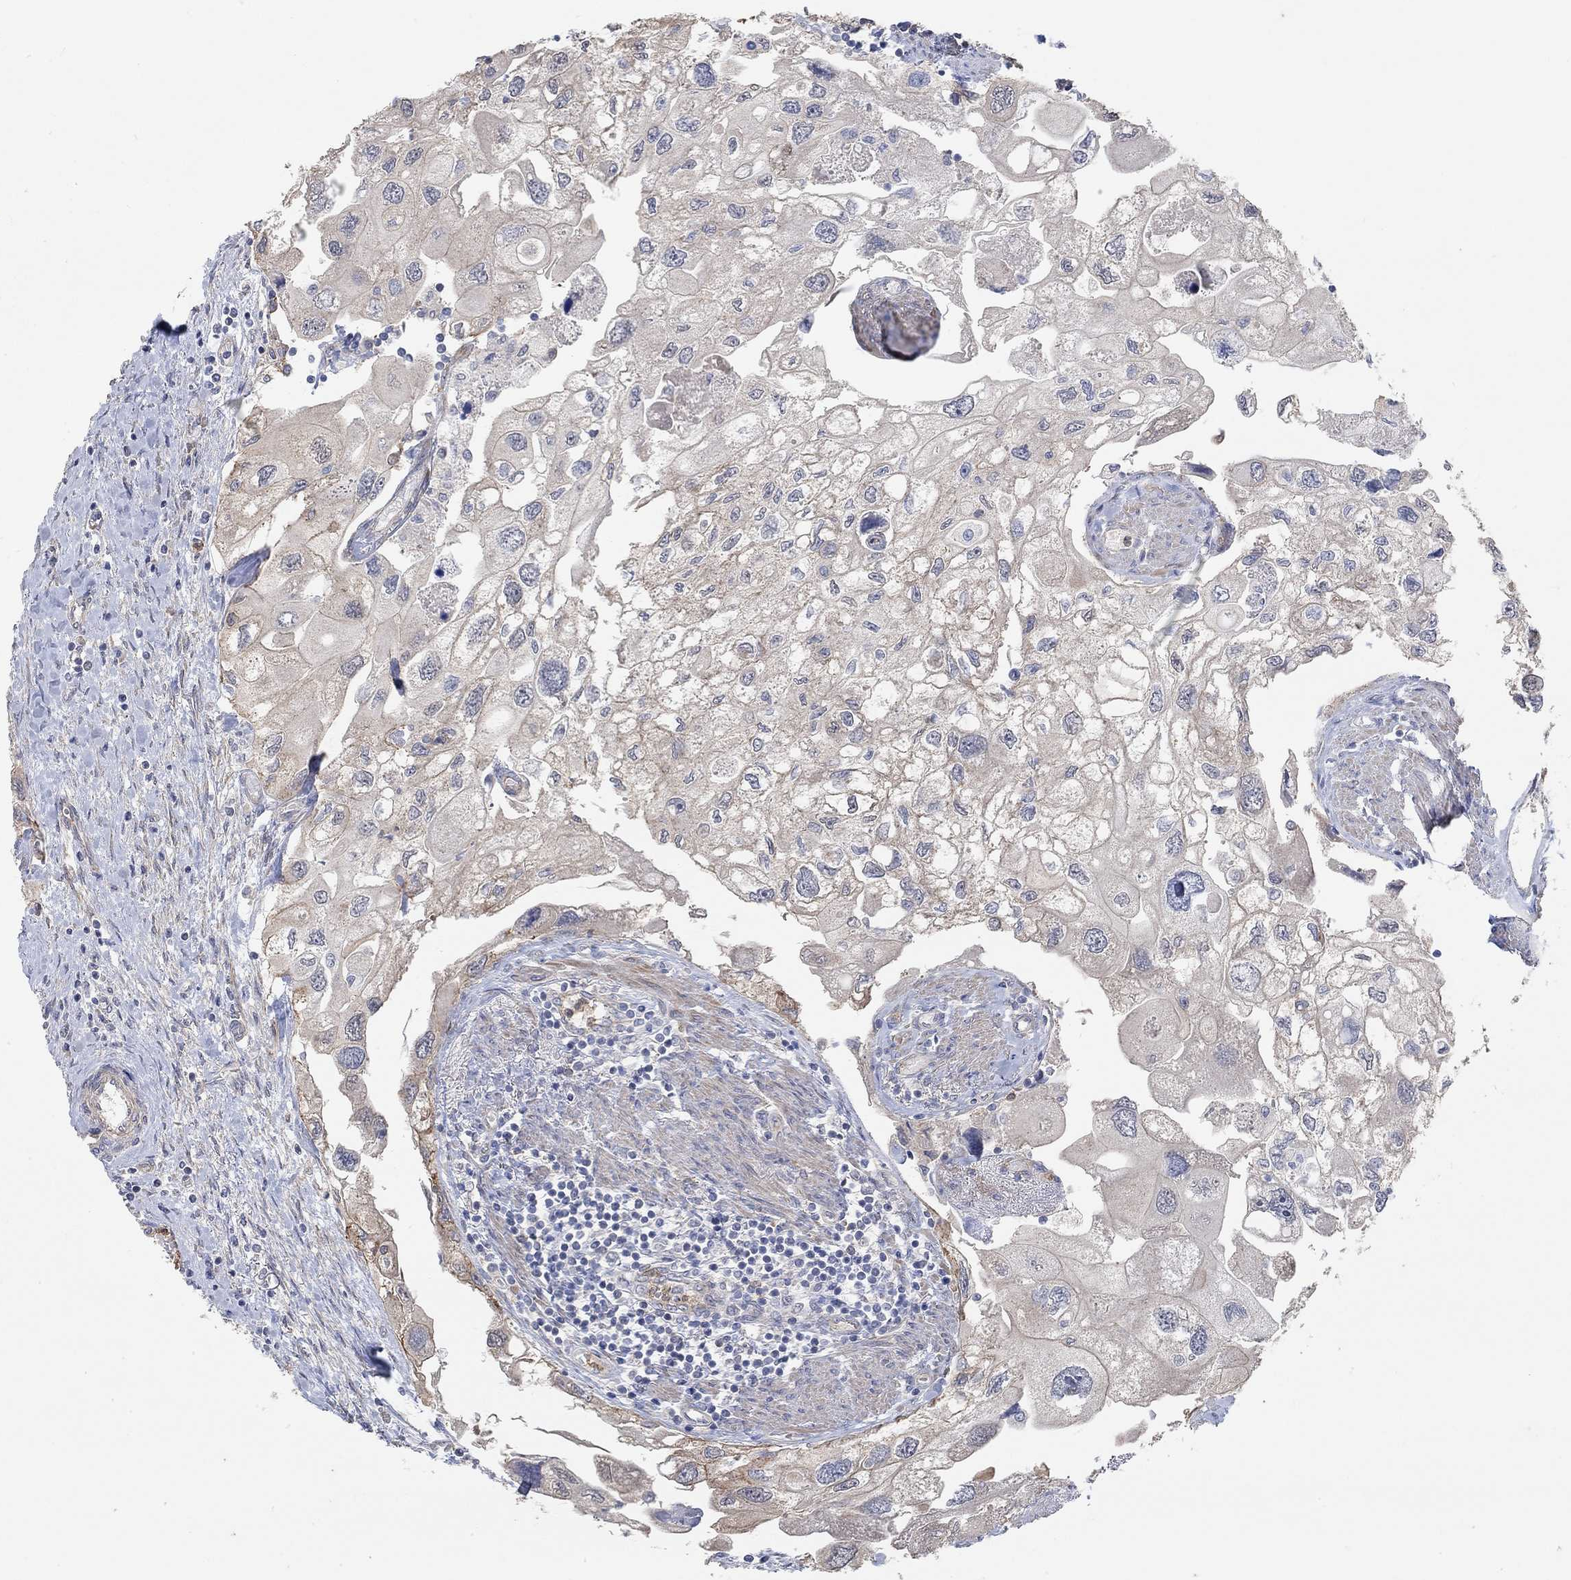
{"staining": {"intensity": "moderate", "quantity": "<25%", "location": "cytoplasmic/membranous"}, "tissue": "urothelial cancer", "cell_type": "Tumor cells", "image_type": "cancer", "snomed": [{"axis": "morphology", "description": "Urothelial carcinoma, High grade"}, {"axis": "topography", "description": "Urinary bladder"}], "caption": "A low amount of moderate cytoplasmic/membranous expression is appreciated in about <25% of tumor cells in urothelial cancer tissue.", "gene": "SYT16", "patient": {"sex": "male", "age": 59}}